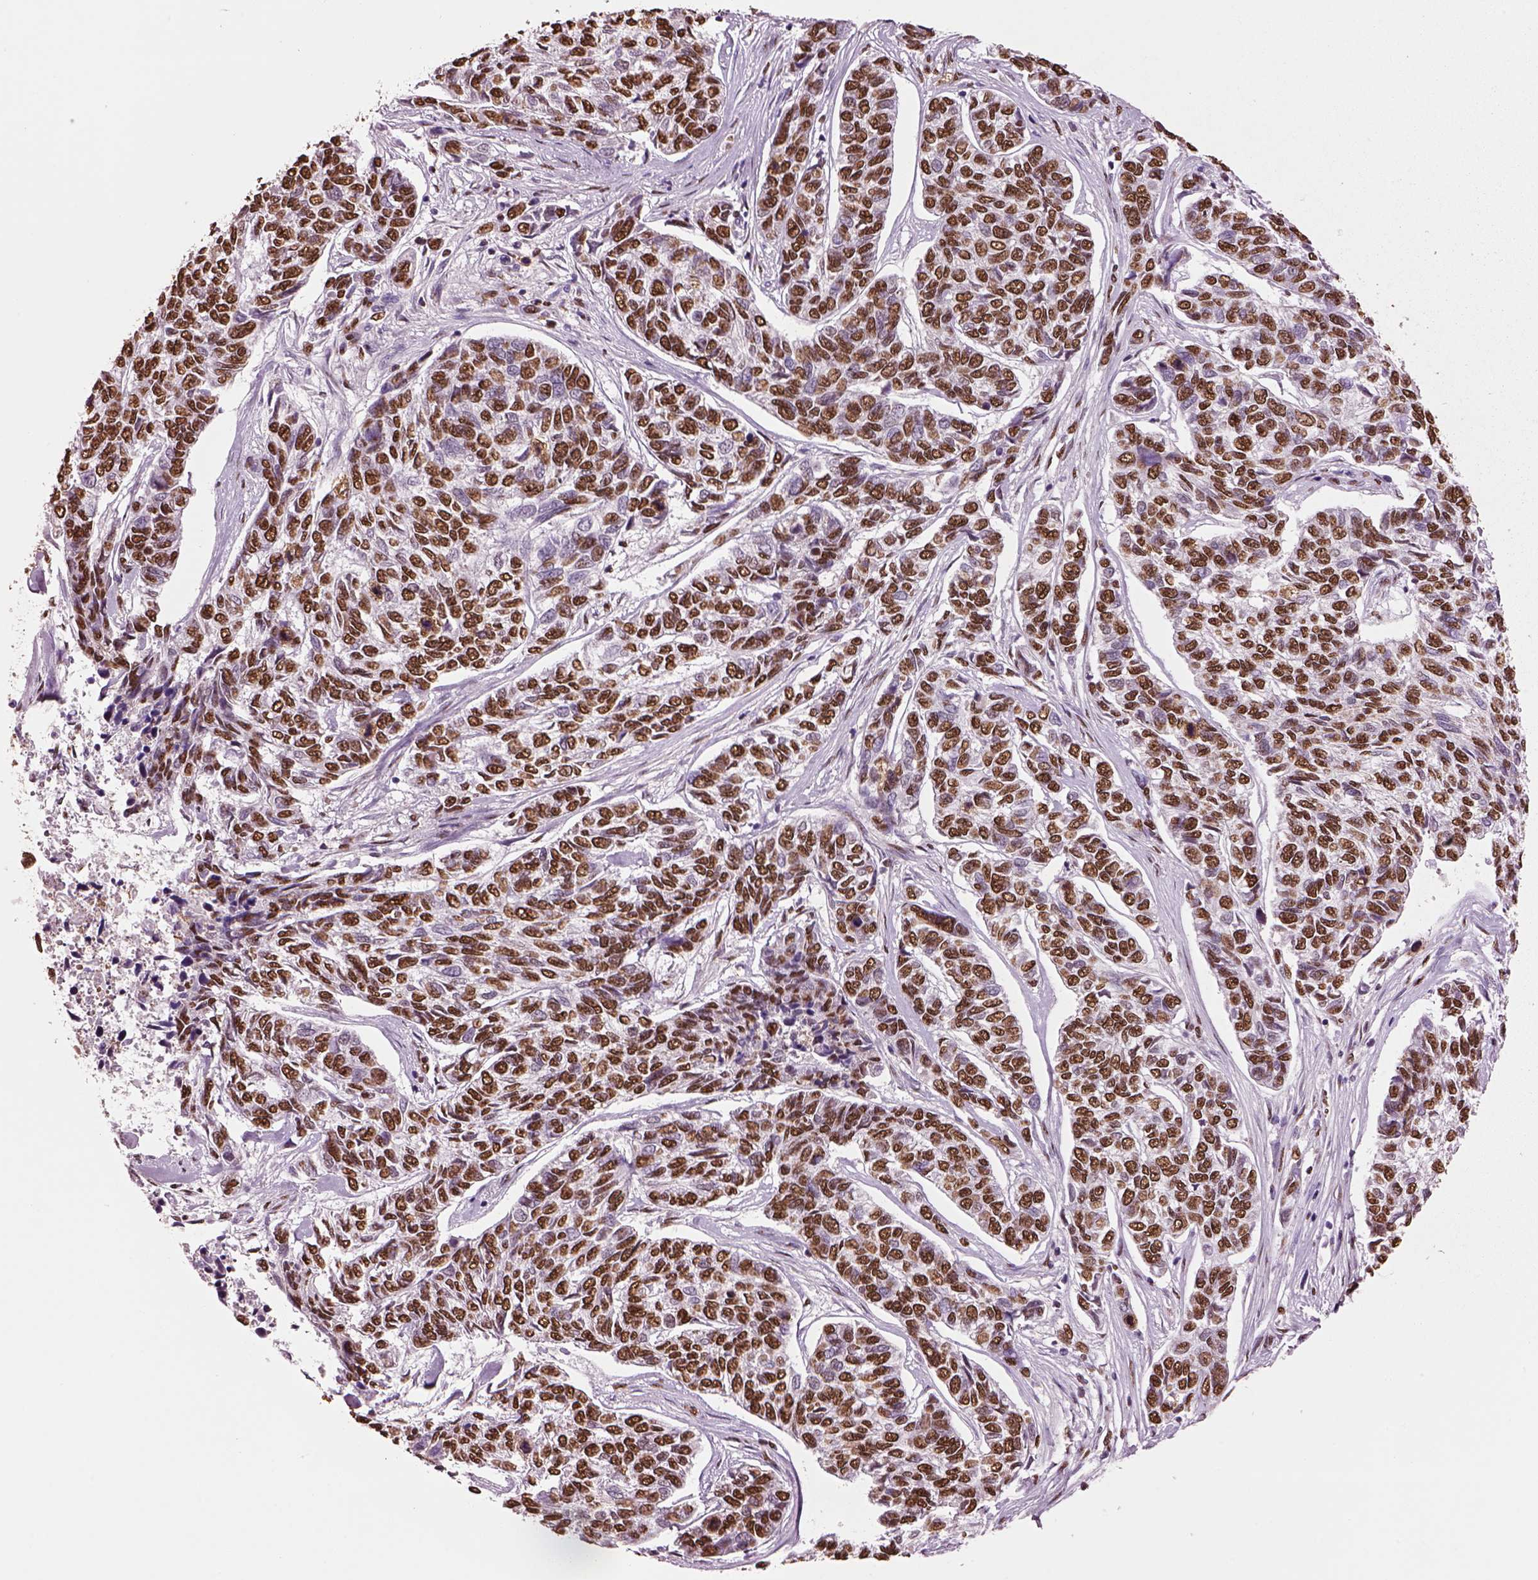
{"staining": {"intensity": "strong", "quantity": ">75%", "location": "nuclear"}, "tissue": "skin cancer", "cell_type": "Tumor cells", "image_type": "cancer", "snomed": [{"axis": "morphology", "description": "Basal cell carcinoma"}, {"axis": "topography", "description": "Skin"}], "caption": "Immunohistochemical staining of human skin cancer demonstrates strong nuclear protein expression in approximately >75% of tumor cells.", "gene": "DDX3X", "patient": {"sex": "female", "age": 65}}